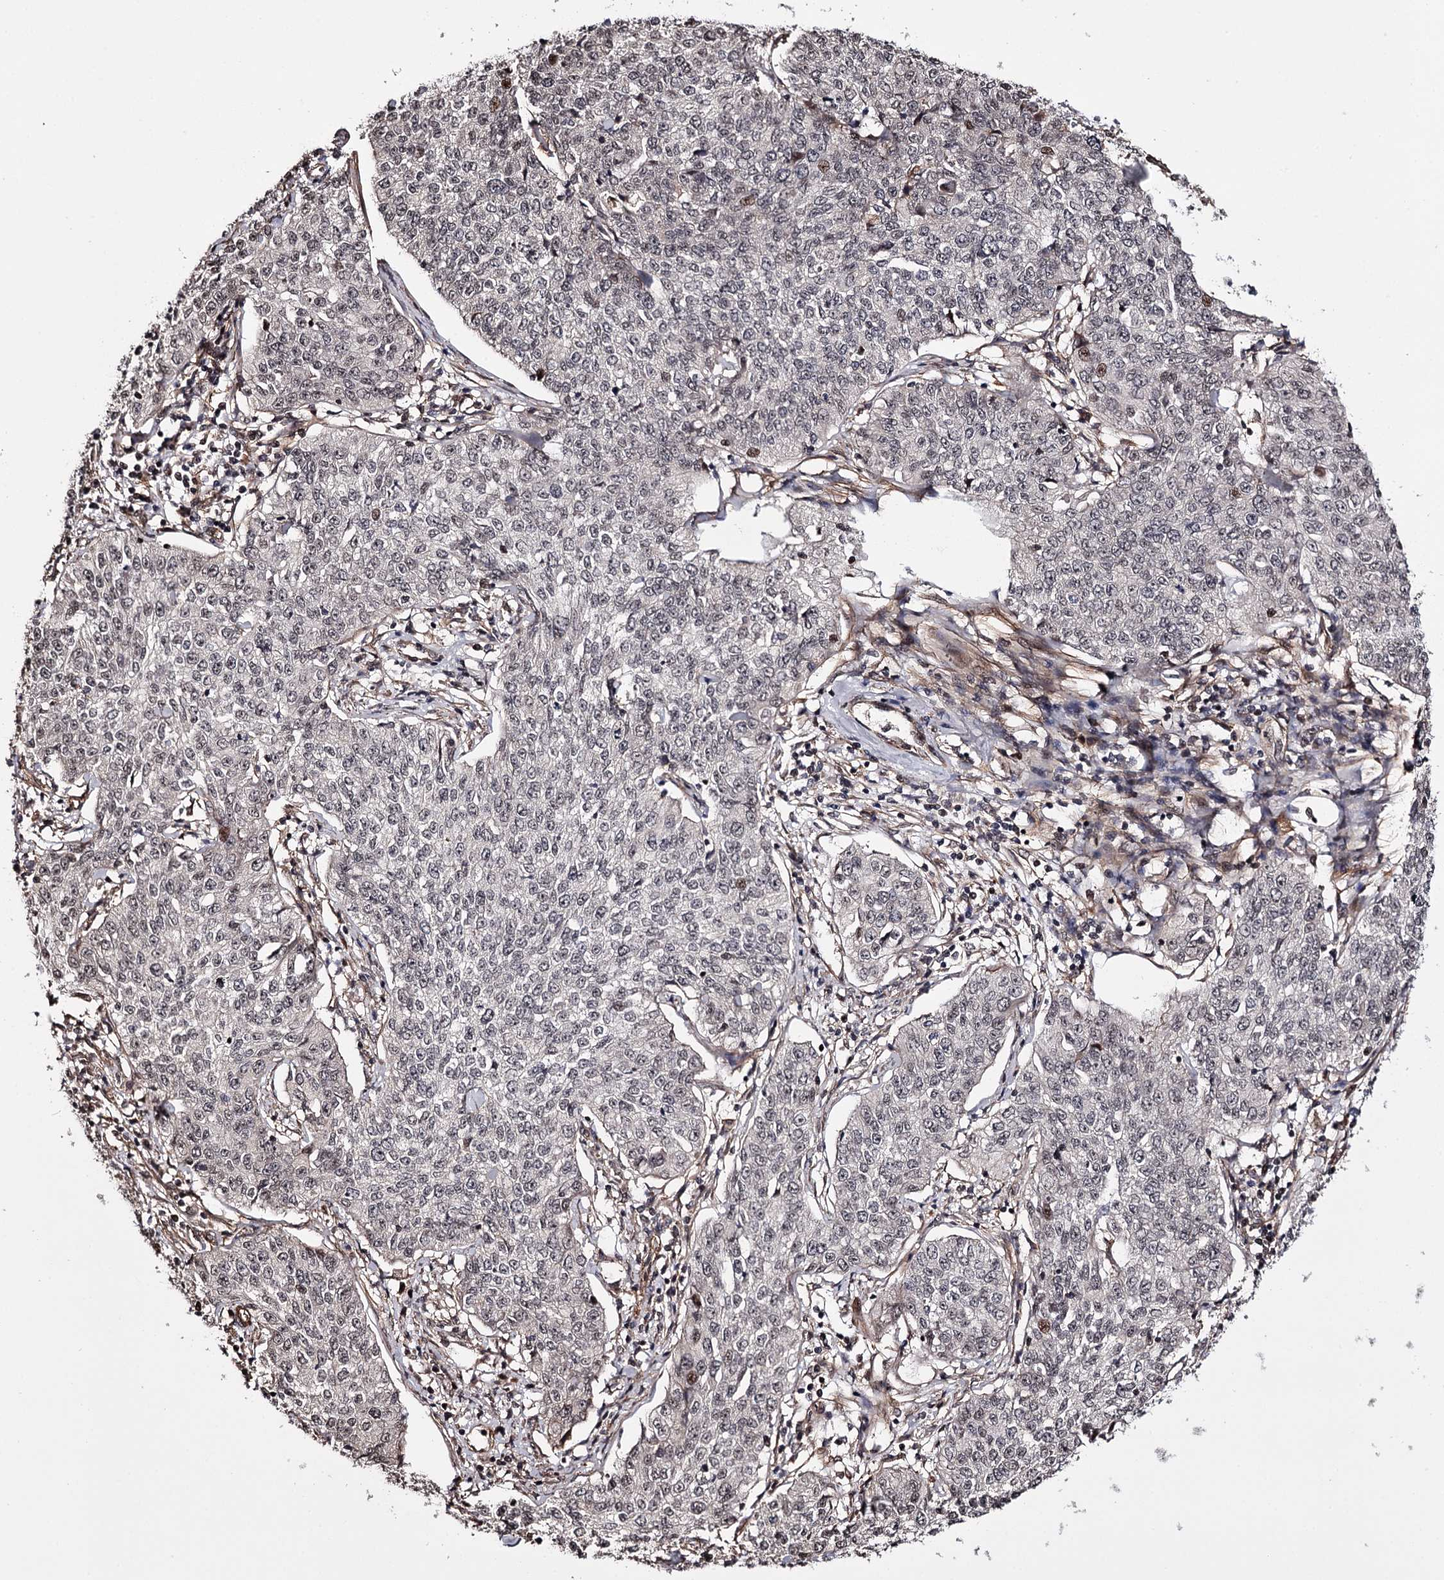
{"staining": {"intensity": "weak", "quantity": "<25%", "location": "nuclear"}, "tissue": "cervical cancer", "cell_type": "Tumor cells", "image_type": "cancer", "snomed": [{"axis": "morphology", "description": "Squamous cell carcinoma, NOS"}, {"axis": "topography", "description": "Cervix"}], "caption": "The histopathology image demonstrates no staining of tumor cells in cervical cancer.", "gene": "TTC33", "patient": {"sex": "female", "age": 35}}